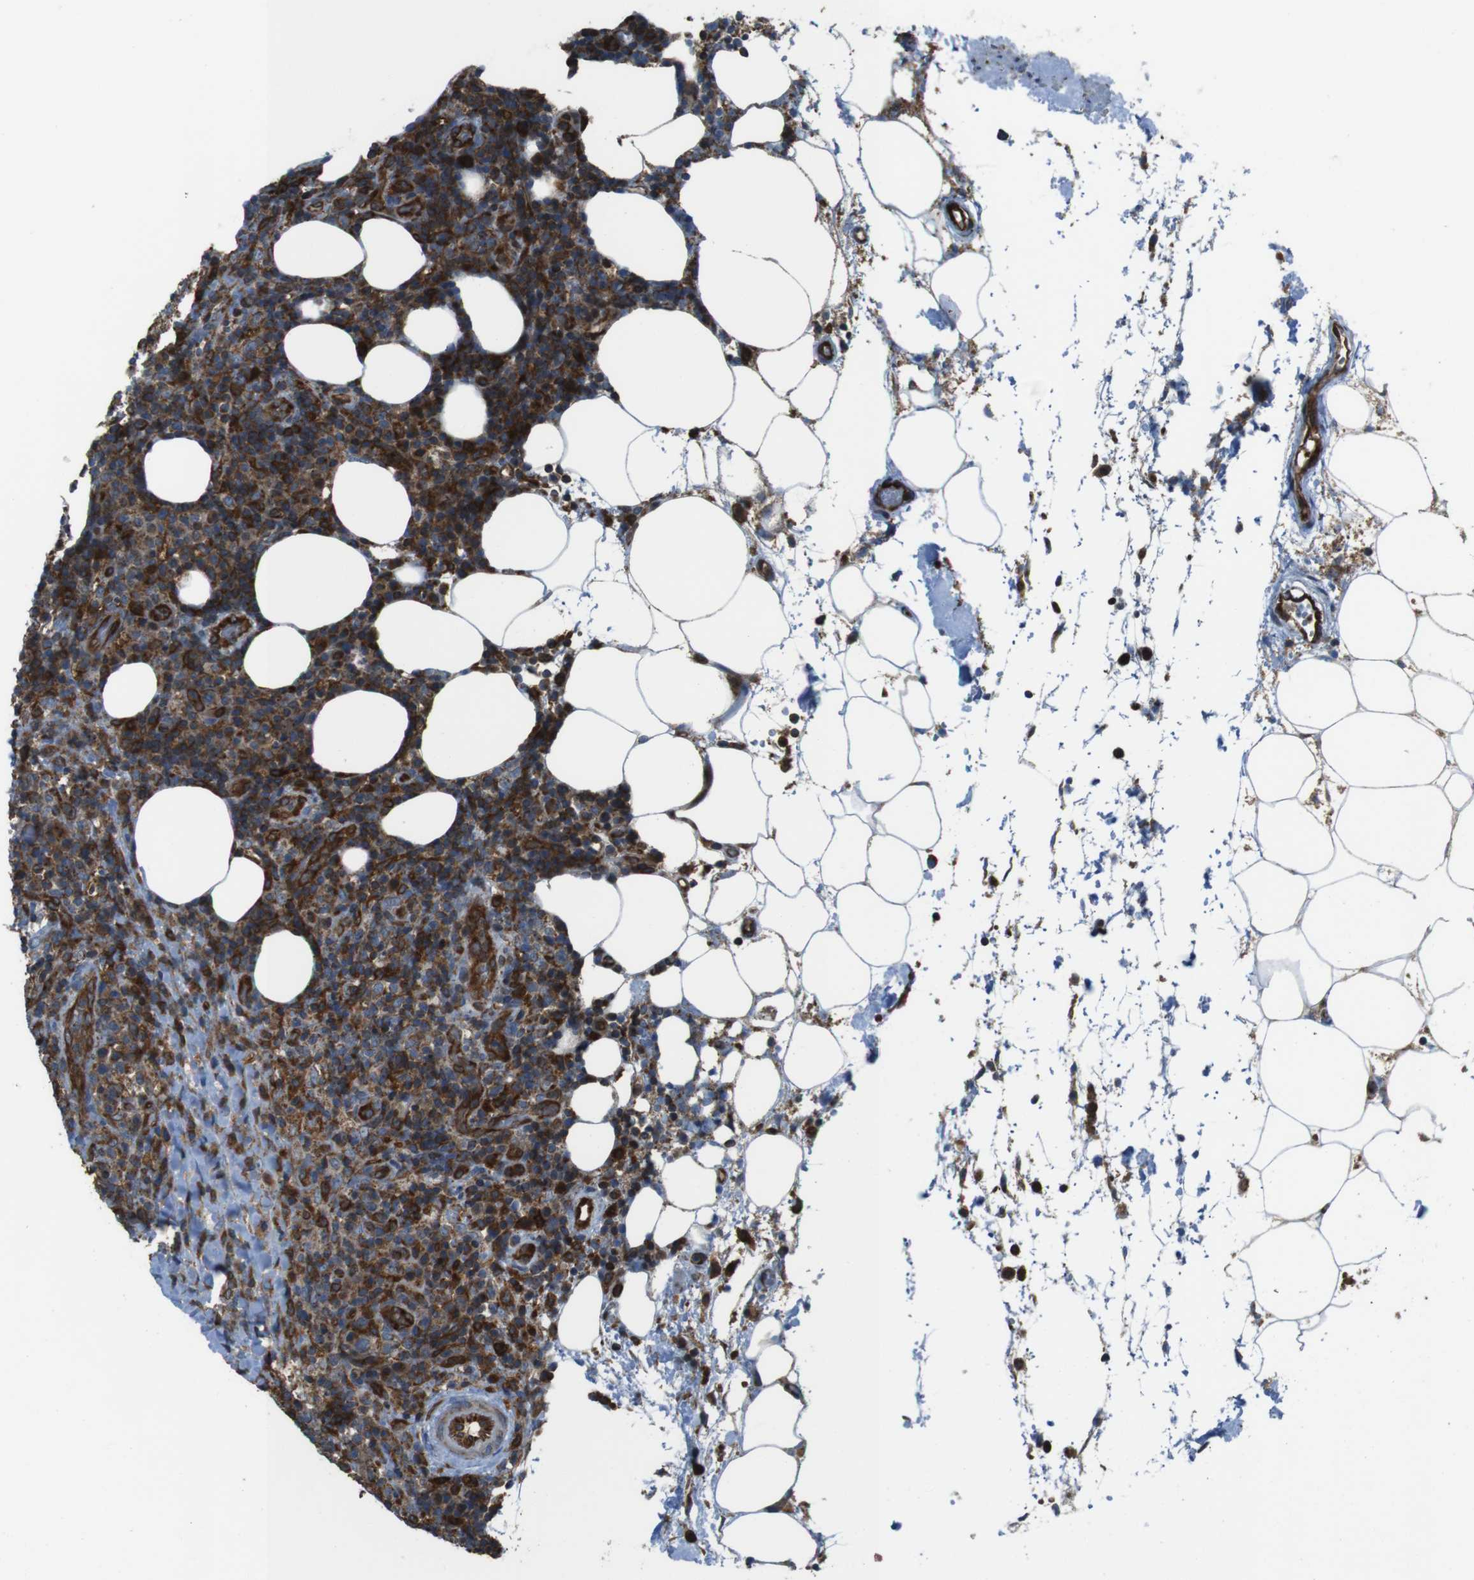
{"staining": {"intensity": "strong", "quantity": "25%-75%", "location": "cytoplasmic/membranous"}, "tissue": "lymphoma", "cell_type": "Tumor cells", "image_type": "cancer", "snomed": [{"axis": "morphology", "description": "Malignant lymphoma, non-Hodgkin's type, High grade"}, {"axis": "topography", "description": "Lymph node"}], "caption": "There is high levels of strong cytoplasmic/membranous expression in tumor cells of high-grade malignant lymphoma, non-Hodgkin's type, as demonstrated by immunohistochemical staining (brown color).", "gene": "GIMAP8", "patient": {"sex": "female", "age": 76}}